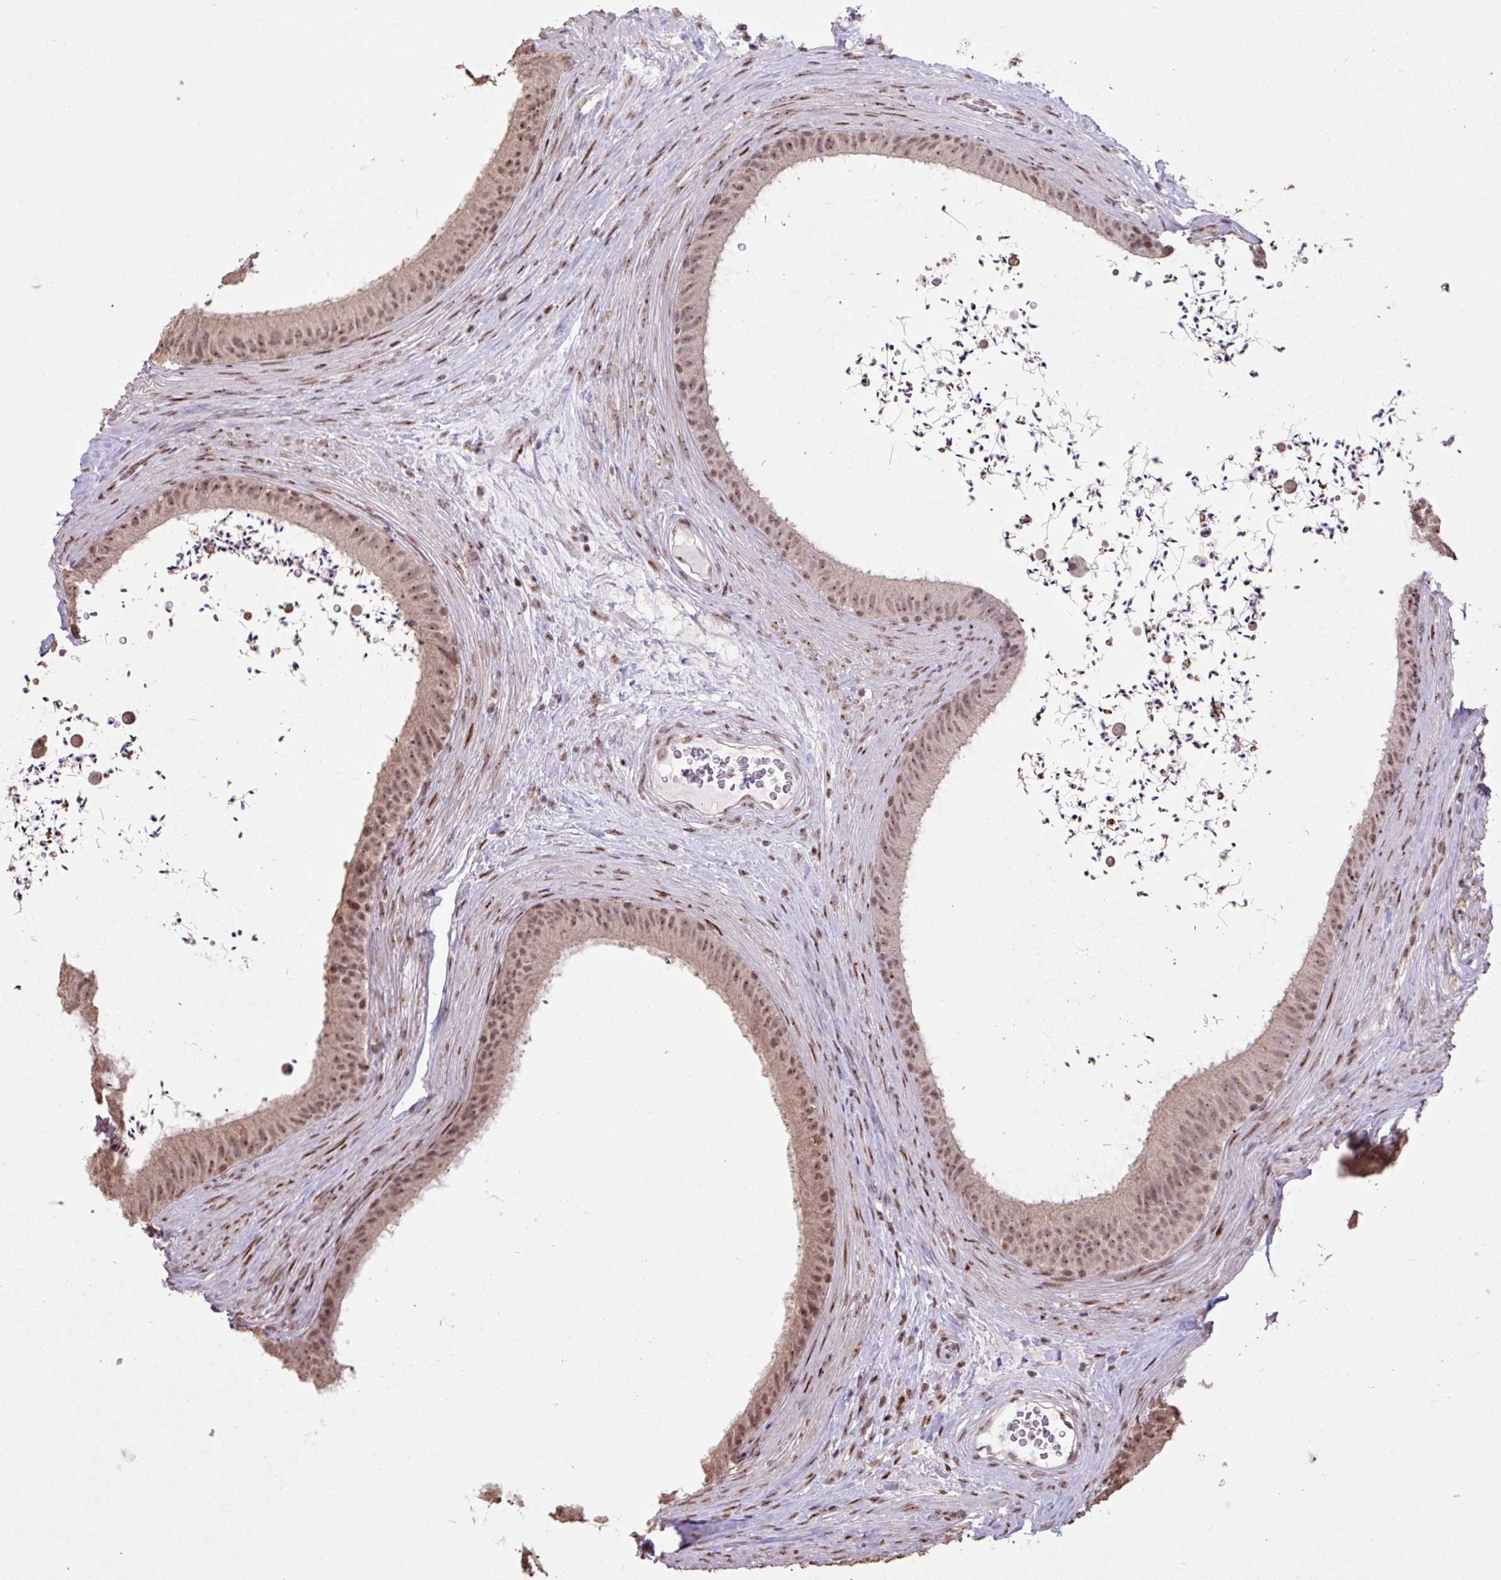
{"staining": {"intensity": "moderate", "quantity": ">75%", "location": "nuclear"}, "tissue": "epididymis", "cell_type": "Glandular cells", "image_type": "normal", "snomed": [{"axis": "morphology", "description": "Normal tissue, NOS"}, {"axis": "topography", "description": "Testis"}, {"axis": "topography", "description": "Epididymis"}], "caption": "The micrograph demonstrates immunohistochemical staining of unremarkable epididymis. There is moderate nuclear expression is seen in approximately >75% of glandular cells. The protein of interest is stained brown, and the nuclei are stained in blue (DAB IHC with brightfield microscopy, high magnification).", "gene": "ZNF709", "patient": {"sex": "male", "age": 41}}